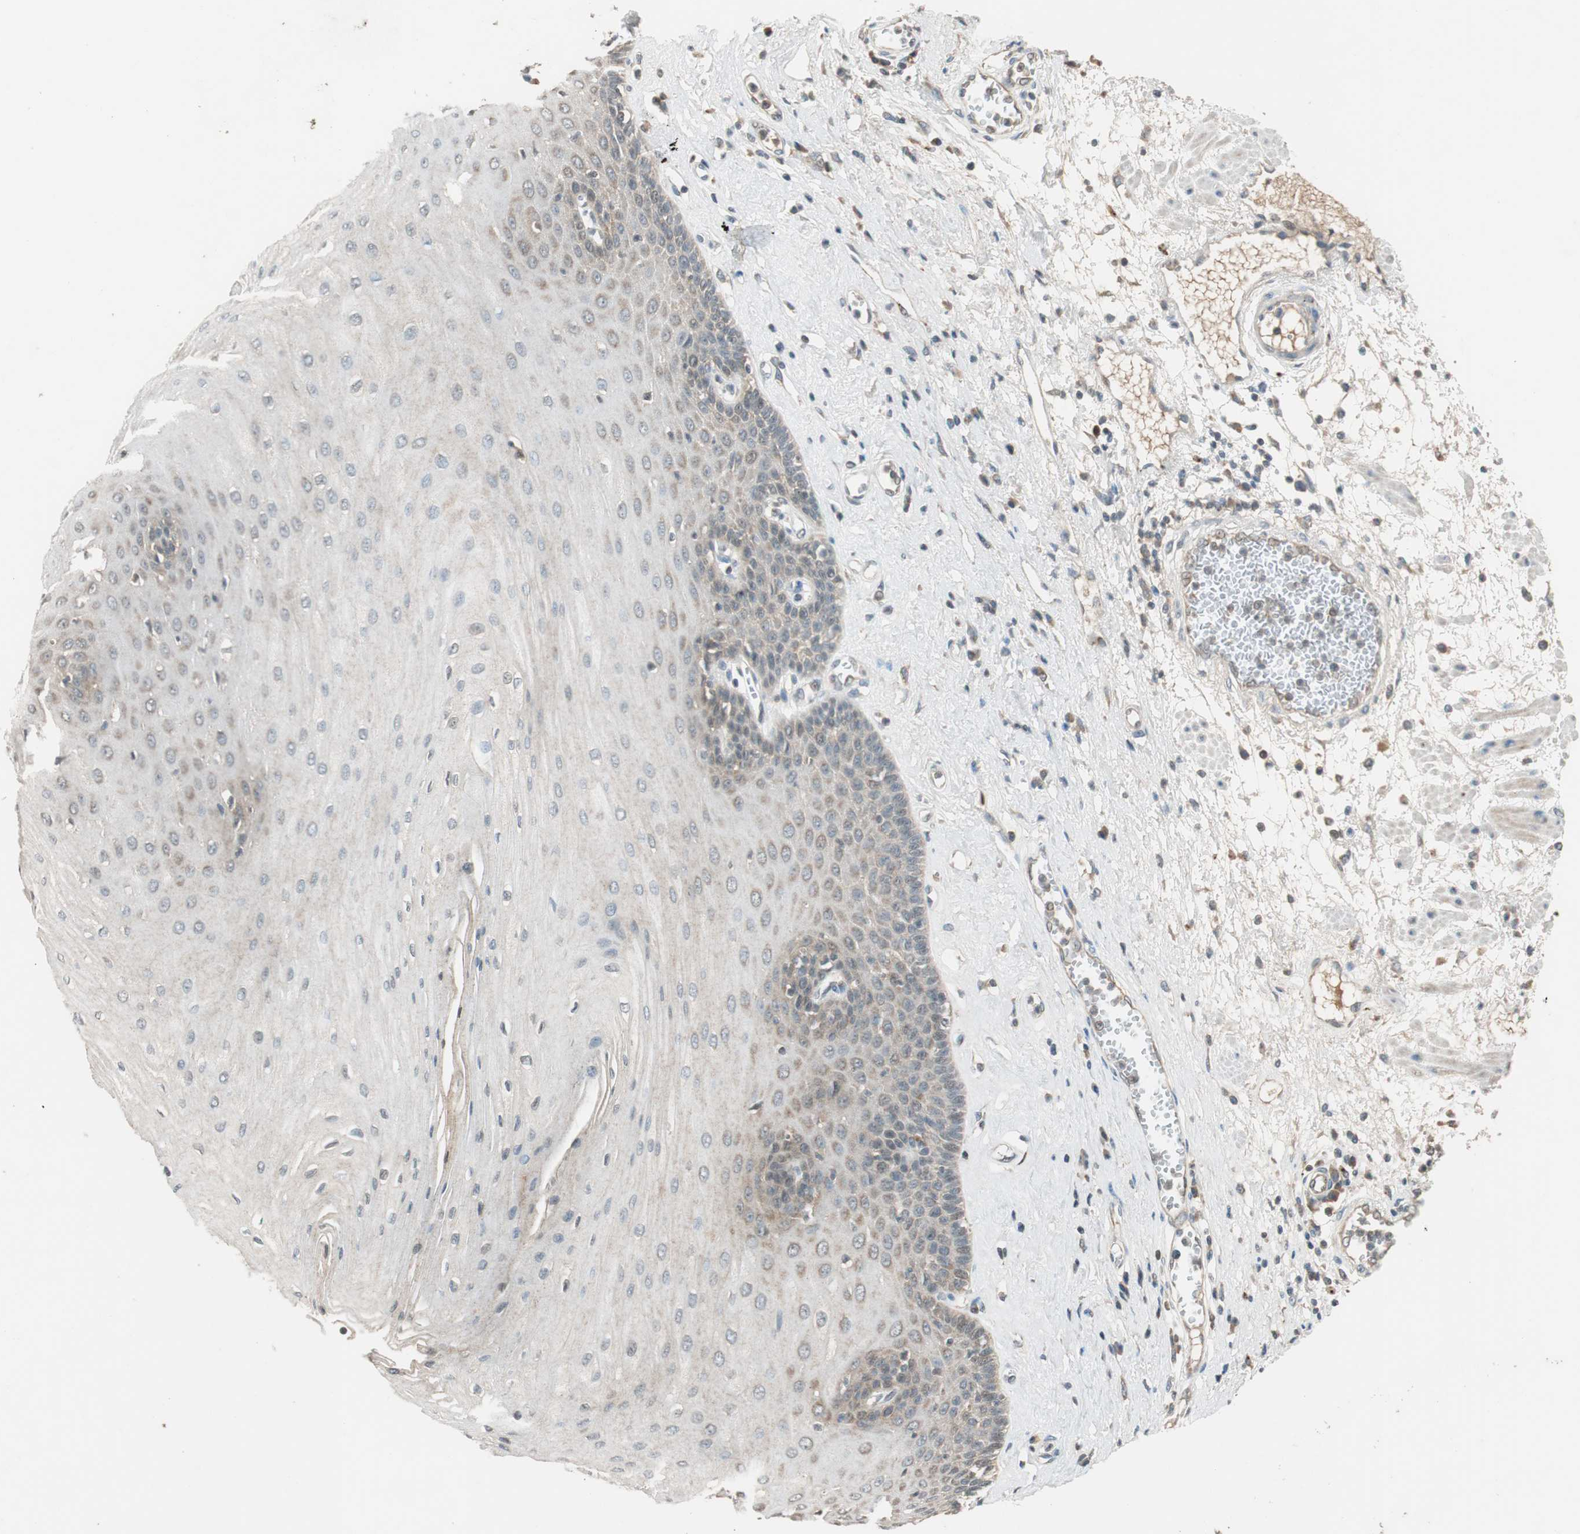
{"staining": {"intensity": "weak", "quantity": "25%-75%", "location": "cytoplasmic/membranous"}, "tissue": "esophagus", "cell_type": "Squamous epithelial cells", "image_type": "normal", "snomed": [{"axis": "morphology", "description": "Normal tissue, NOS"}, {"axis": "morphology", "description": "Squamous cell carcinoma, NOS"}, {"axis": "topography", "description": "Esophagus"}], "caption": "The photomicrograph exhibits a brown stain indicating the presence of a protein in the cytoplasmic/membranous of squamous epithelial cells in esophagus.", "gene": "GLB1", "patient": {"sex": "male", "age": 65}}